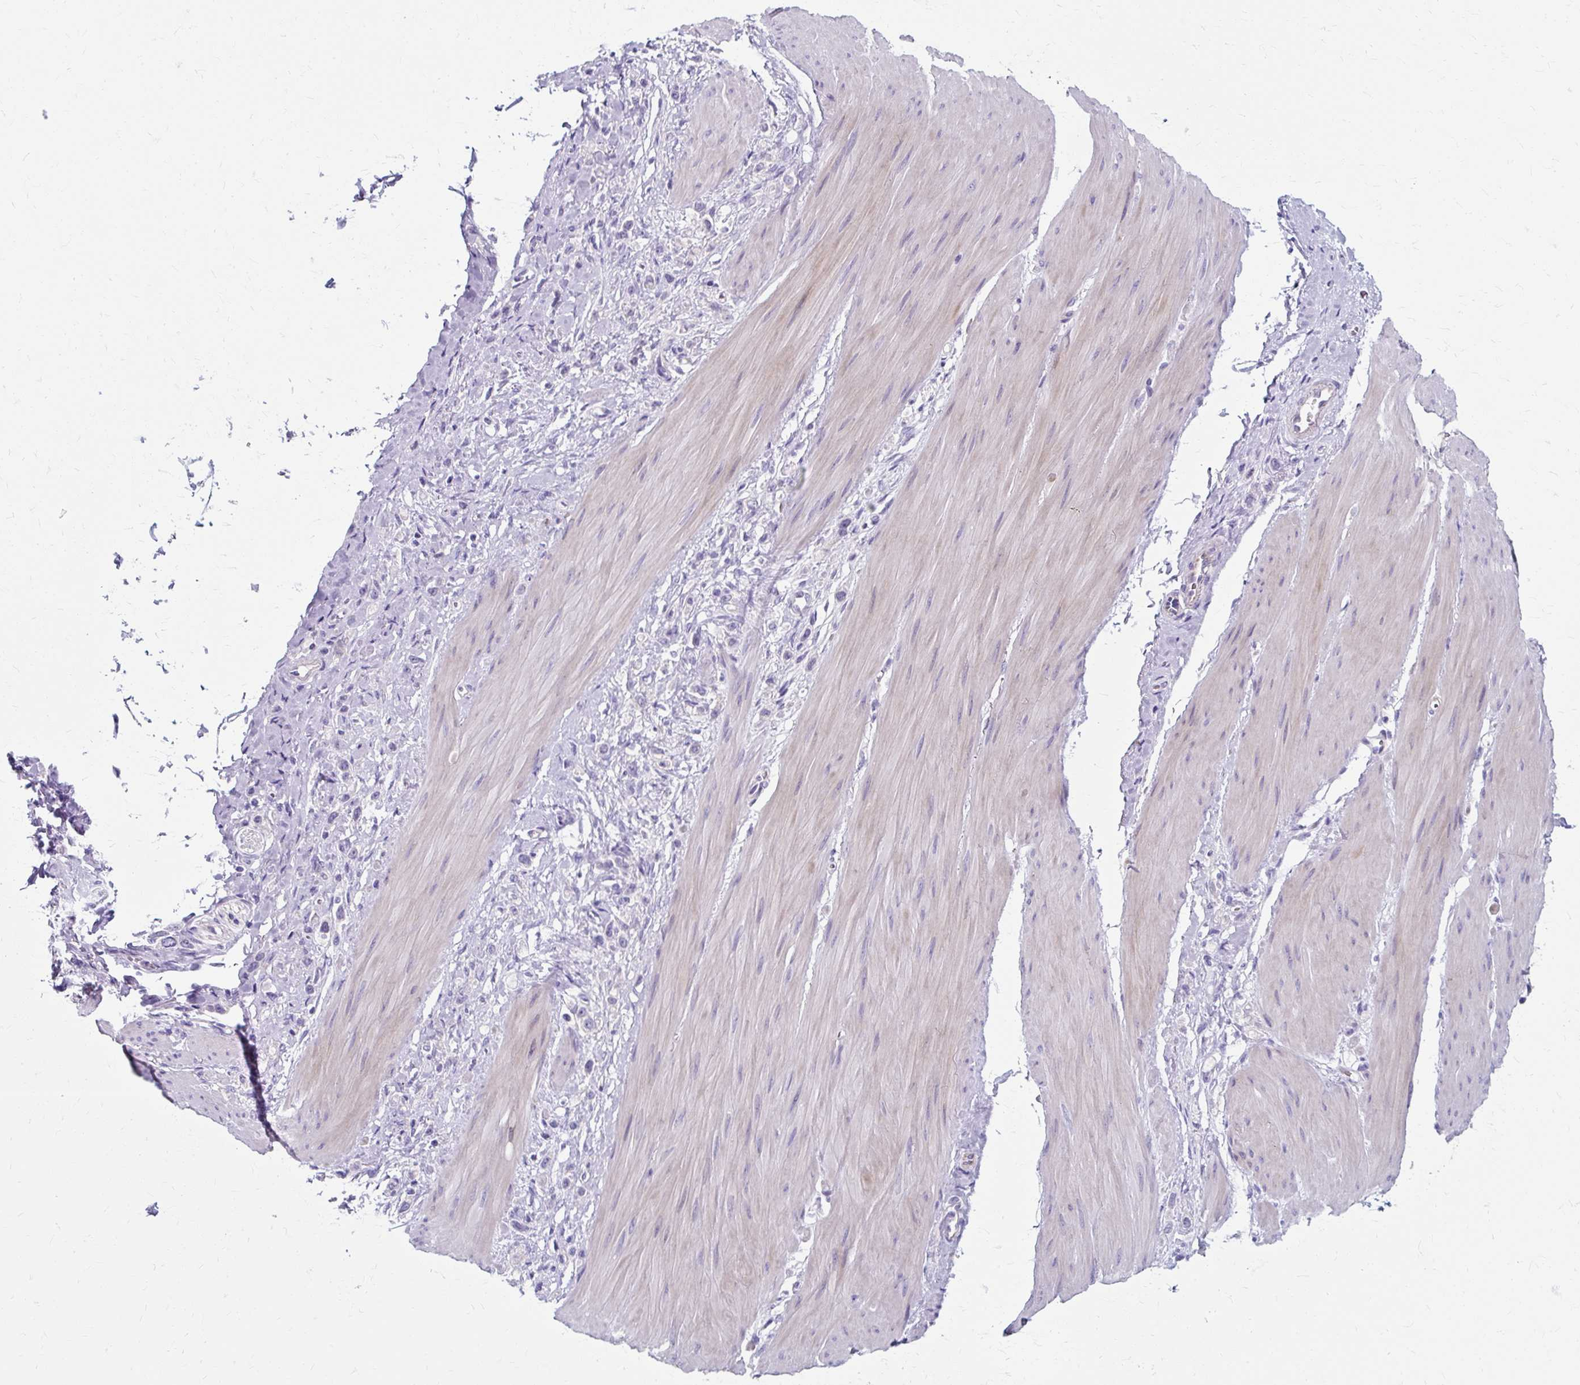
{"staining": {"intensity": "negative", "quantity": "none", "location": "none"}, "tissue": "stomach cancer", "cell_type": "Tumor cells", "image_type": "cancer", "snomed": [{"axis": "morphology", "description": "Adenocarcinoma, NOS"}, {"axis": "topography", "description": "Stomach"}], "caption": "This histopathology image is of stomach cancer (adenocarcinoma) stained with immunohistochemistry (IHC) to label a protein in brown with the nuclei are counter-stained blue. There is no staining in tumor cells.", "gene": "ZNF555", "patient": {"sex": "female", "age": 65}}